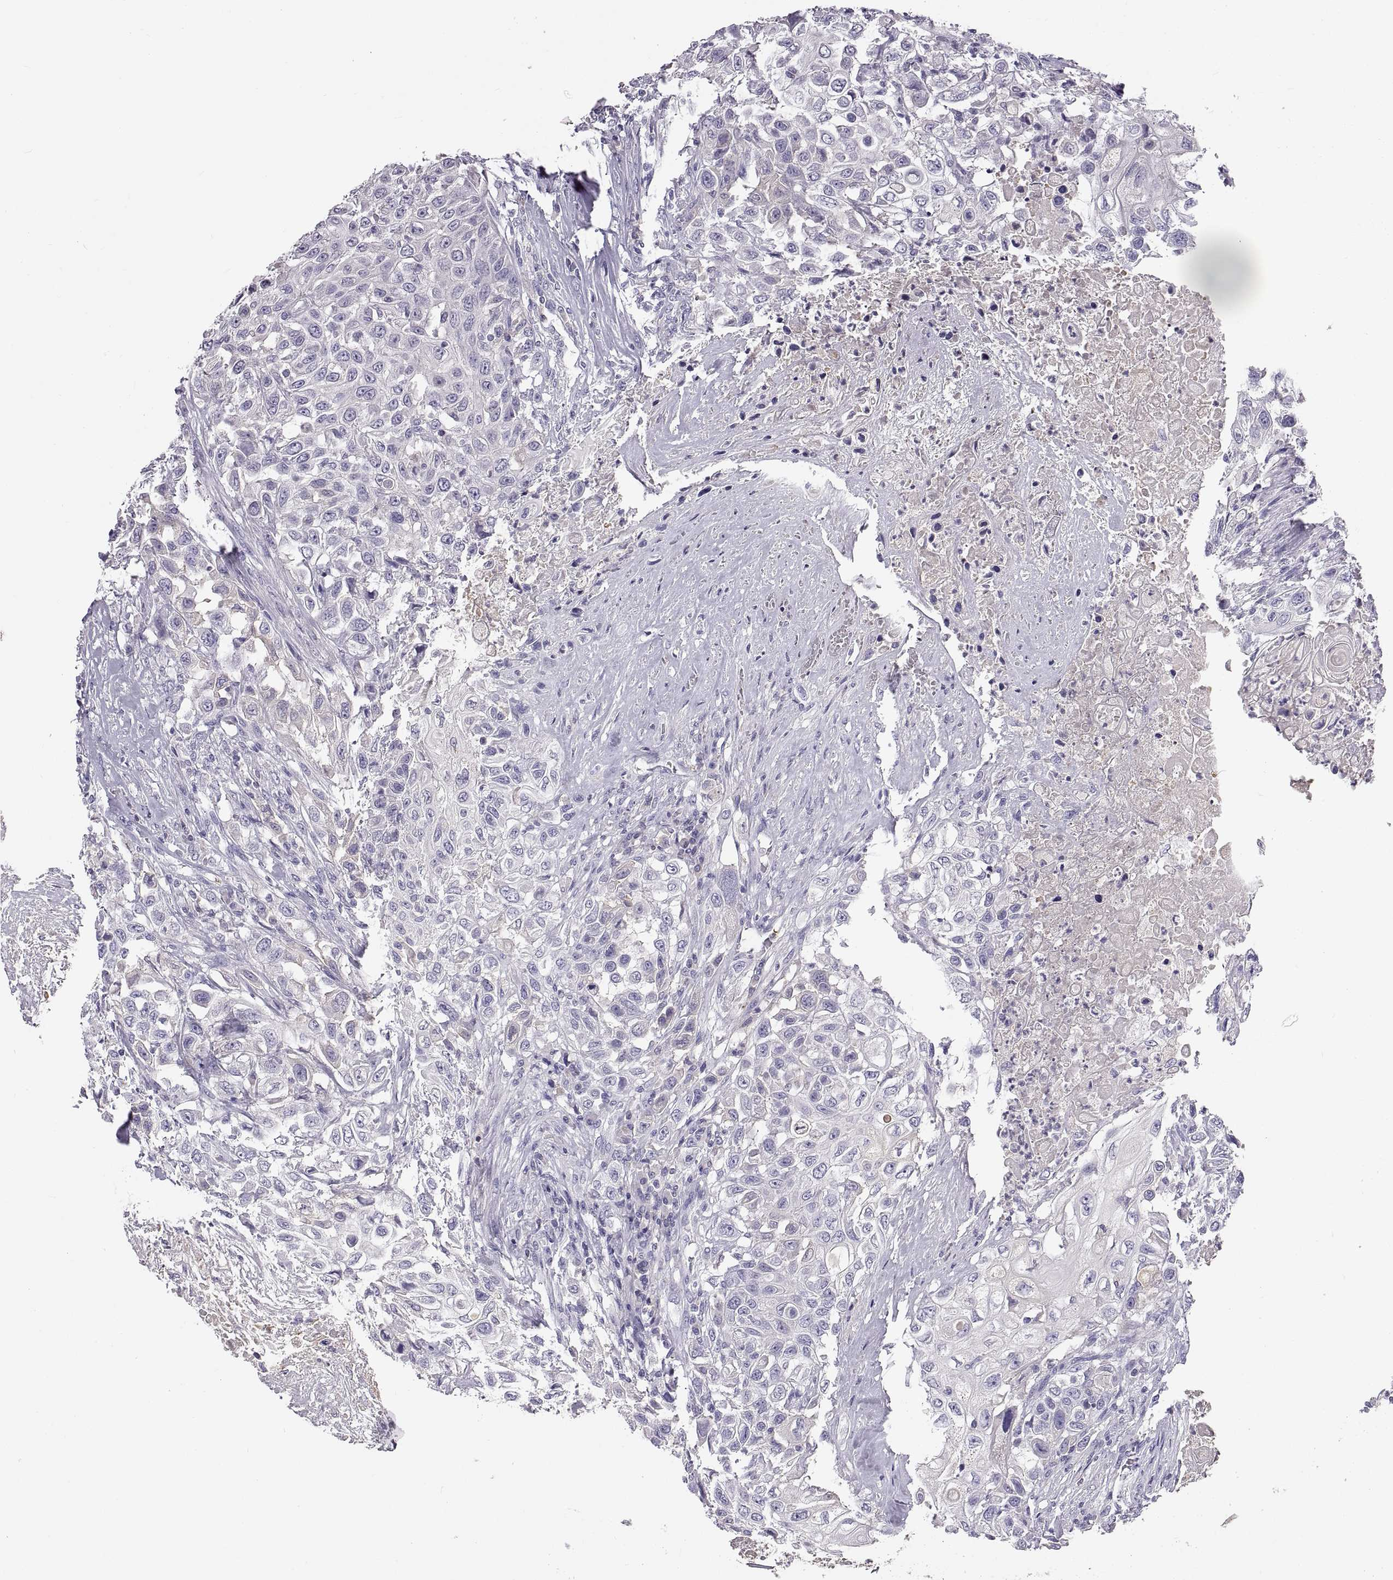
{"staining": {"intensity": "negative", "quantity": "none", "location": "none"}, "tissue": "urothelial cancer", "cell_type": "Tumor cells", "image_type": "cancer", "snomed": [{"axis": "morphology", "description": "Urothelial carcinoma, High grade"}, {"axis": "topography", "description": "Urinary bladder"}], "caption": "High magnification brightfield microscopy of high-grade urothelial carcinoma stained with DAB (3,3'-diaminobenzidine) (brown) and counterstained with hematoxylin (blue): tumor cells show no significant staining.", "gene": "ADAM32", "patient": {"sex": "female", "age": 56}}